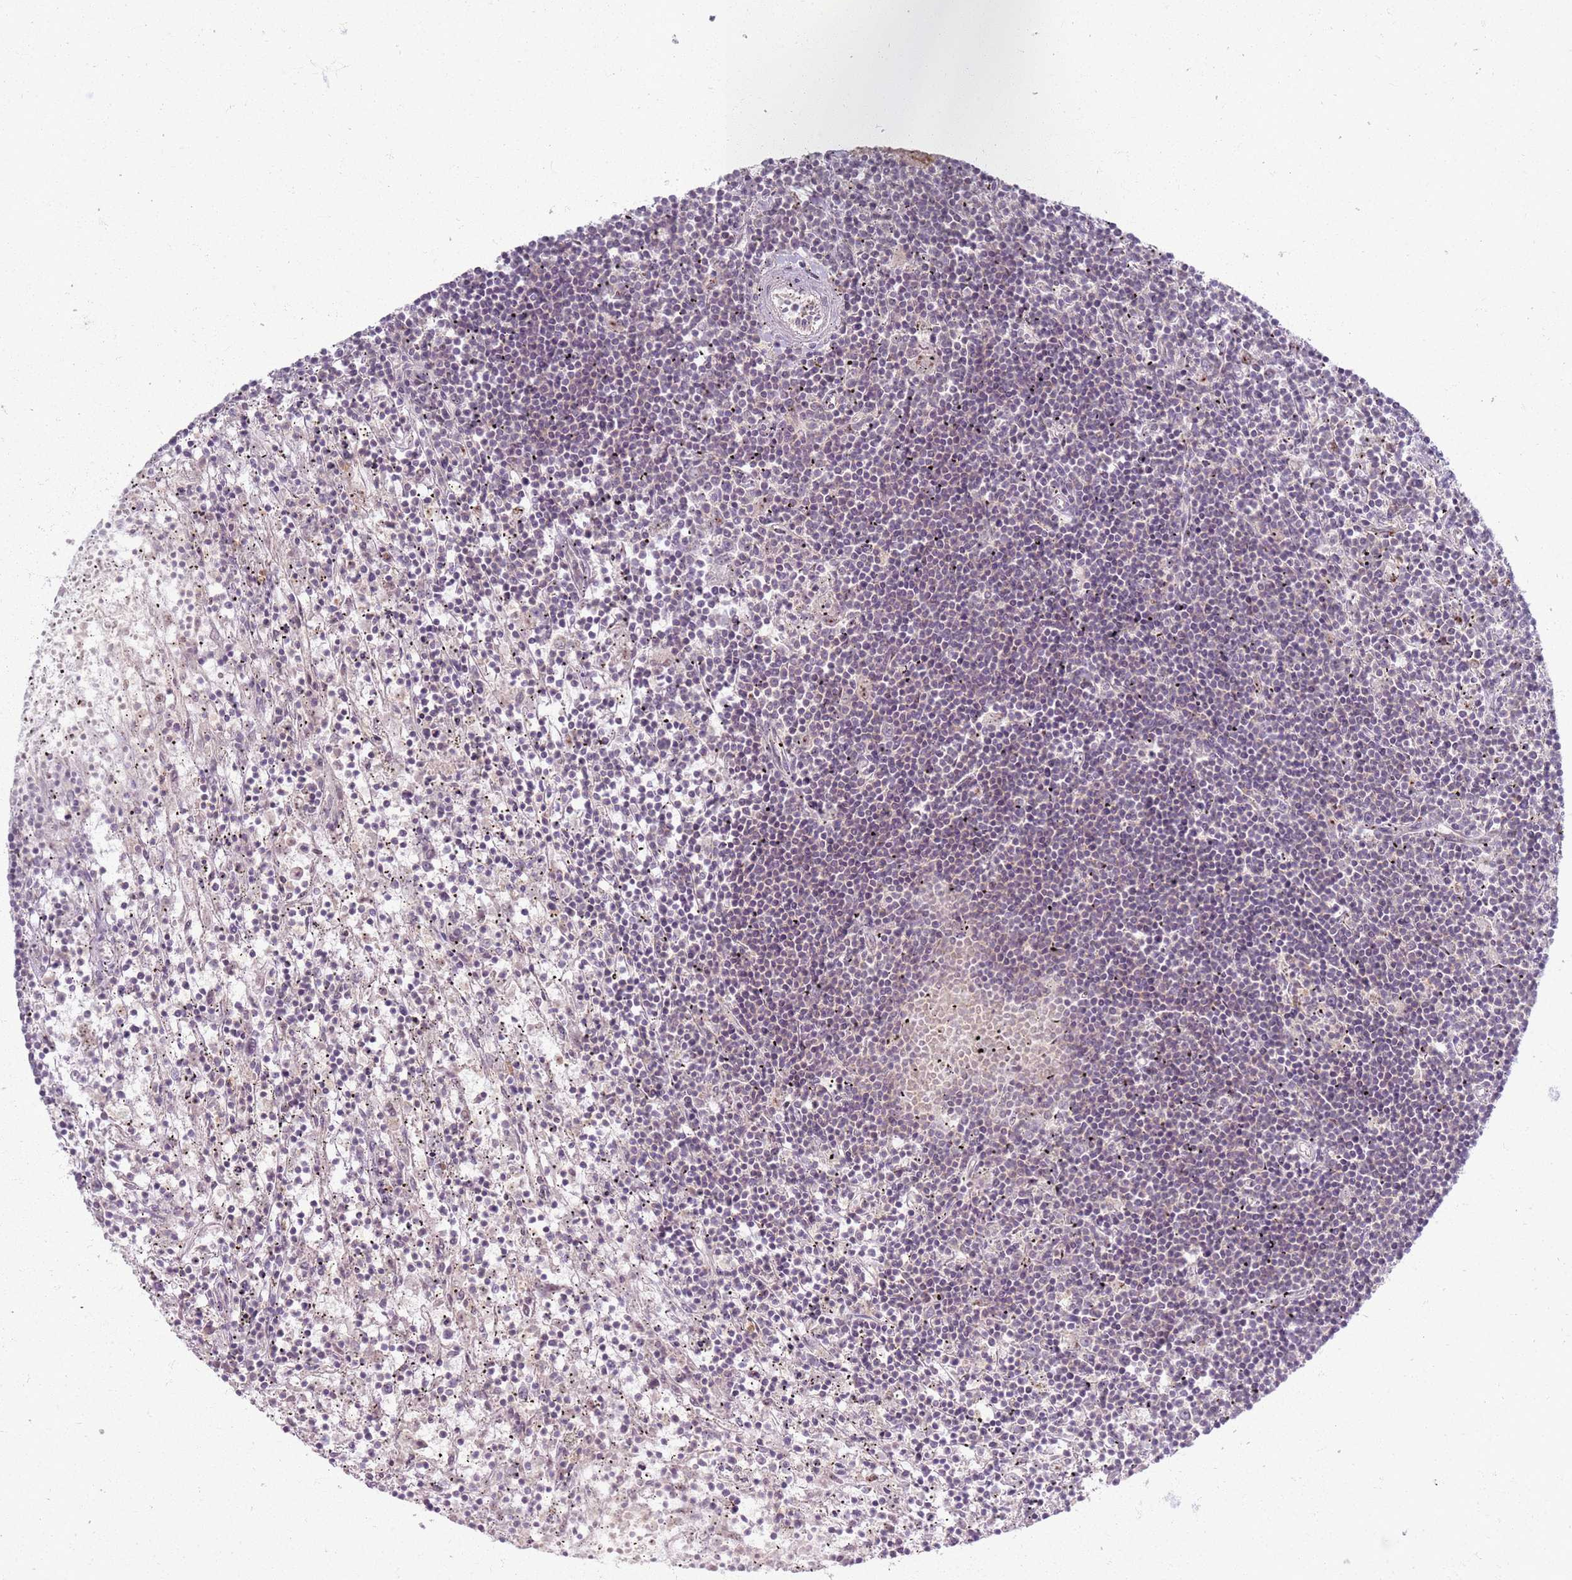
{"staining": {"intensity": "negative", "quantity": "none", "location": "none"}, "tissue": "lymphoma", "cell_type": "Tumor cells", "image_type": "cancer", "snomed": [{"axis": "morphology", "description": "Malignant lymphoma, non-Hodgkin's type, Low grade"}, {"axis": "topography", "description": "Spleen"}], "caption": "High power microscopy micrograph of an IHC histopathology image of lymphoma, revealing no significant expression in tumor cells.", "gene": "ZDHHC2", "patient": {"sex": "male", "age": 76}}